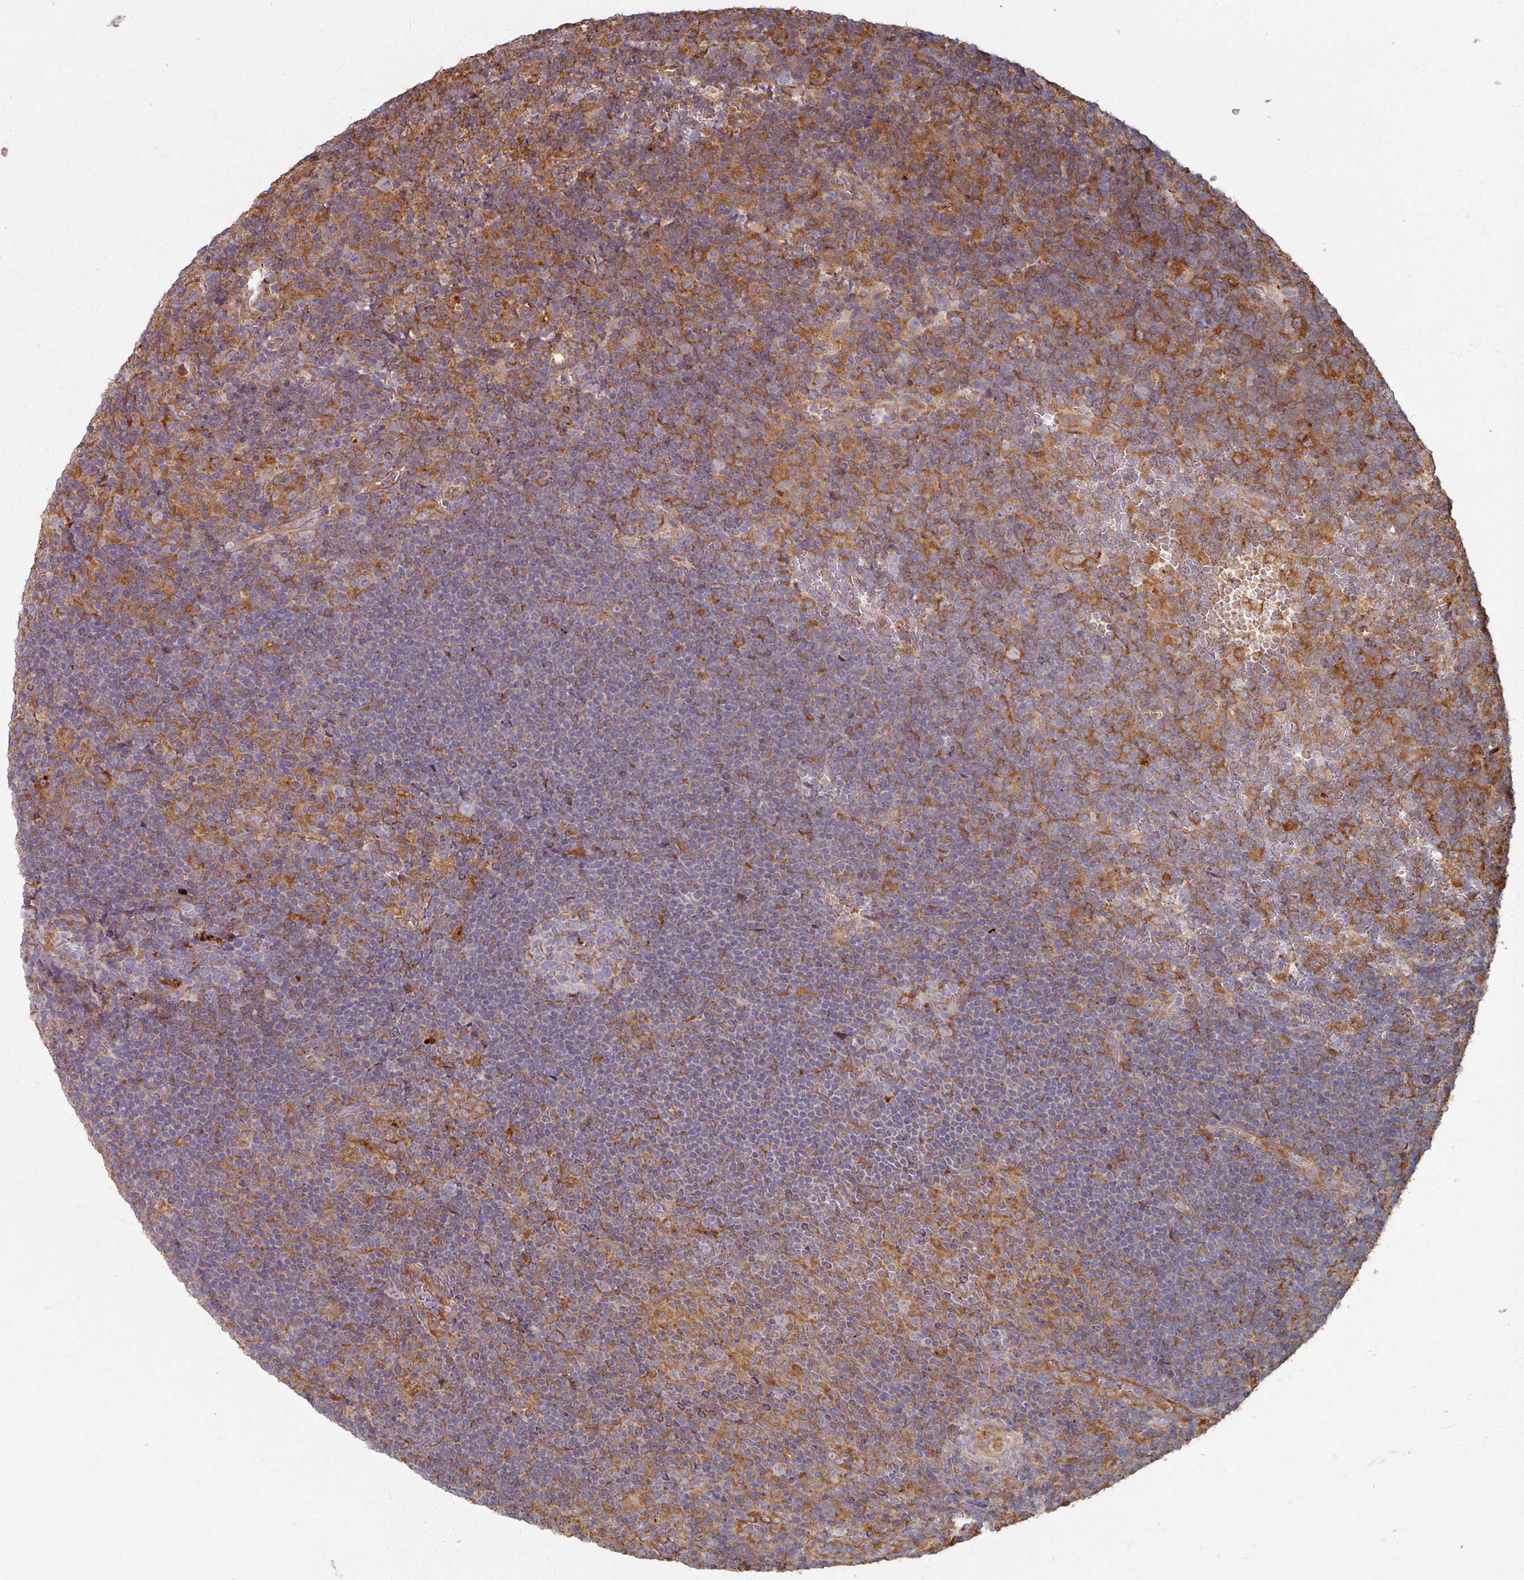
{"staining": {"intensity": "negative", "quantity": "none", "location": "none"}, "tissue": "lymphoma", "cell_type": "Tumor cells", "image_type": "cancer", "snomed": [{"axis": "morphology", "description": "Hodgkin's disease, NOS"}, {"axis": "topography", "description": "Lymph node"}], "caption": "DAB immunohistochemical staining of Hodgkin's disease exhibits no significant expression in tumor cells. (Brightfield microscopy of DAB (3,3'-diaminobenzidine) immunohistochemistry at high magnification).", "gene": "CCDC68", "patient": {"sex": "female", "age": 57}}